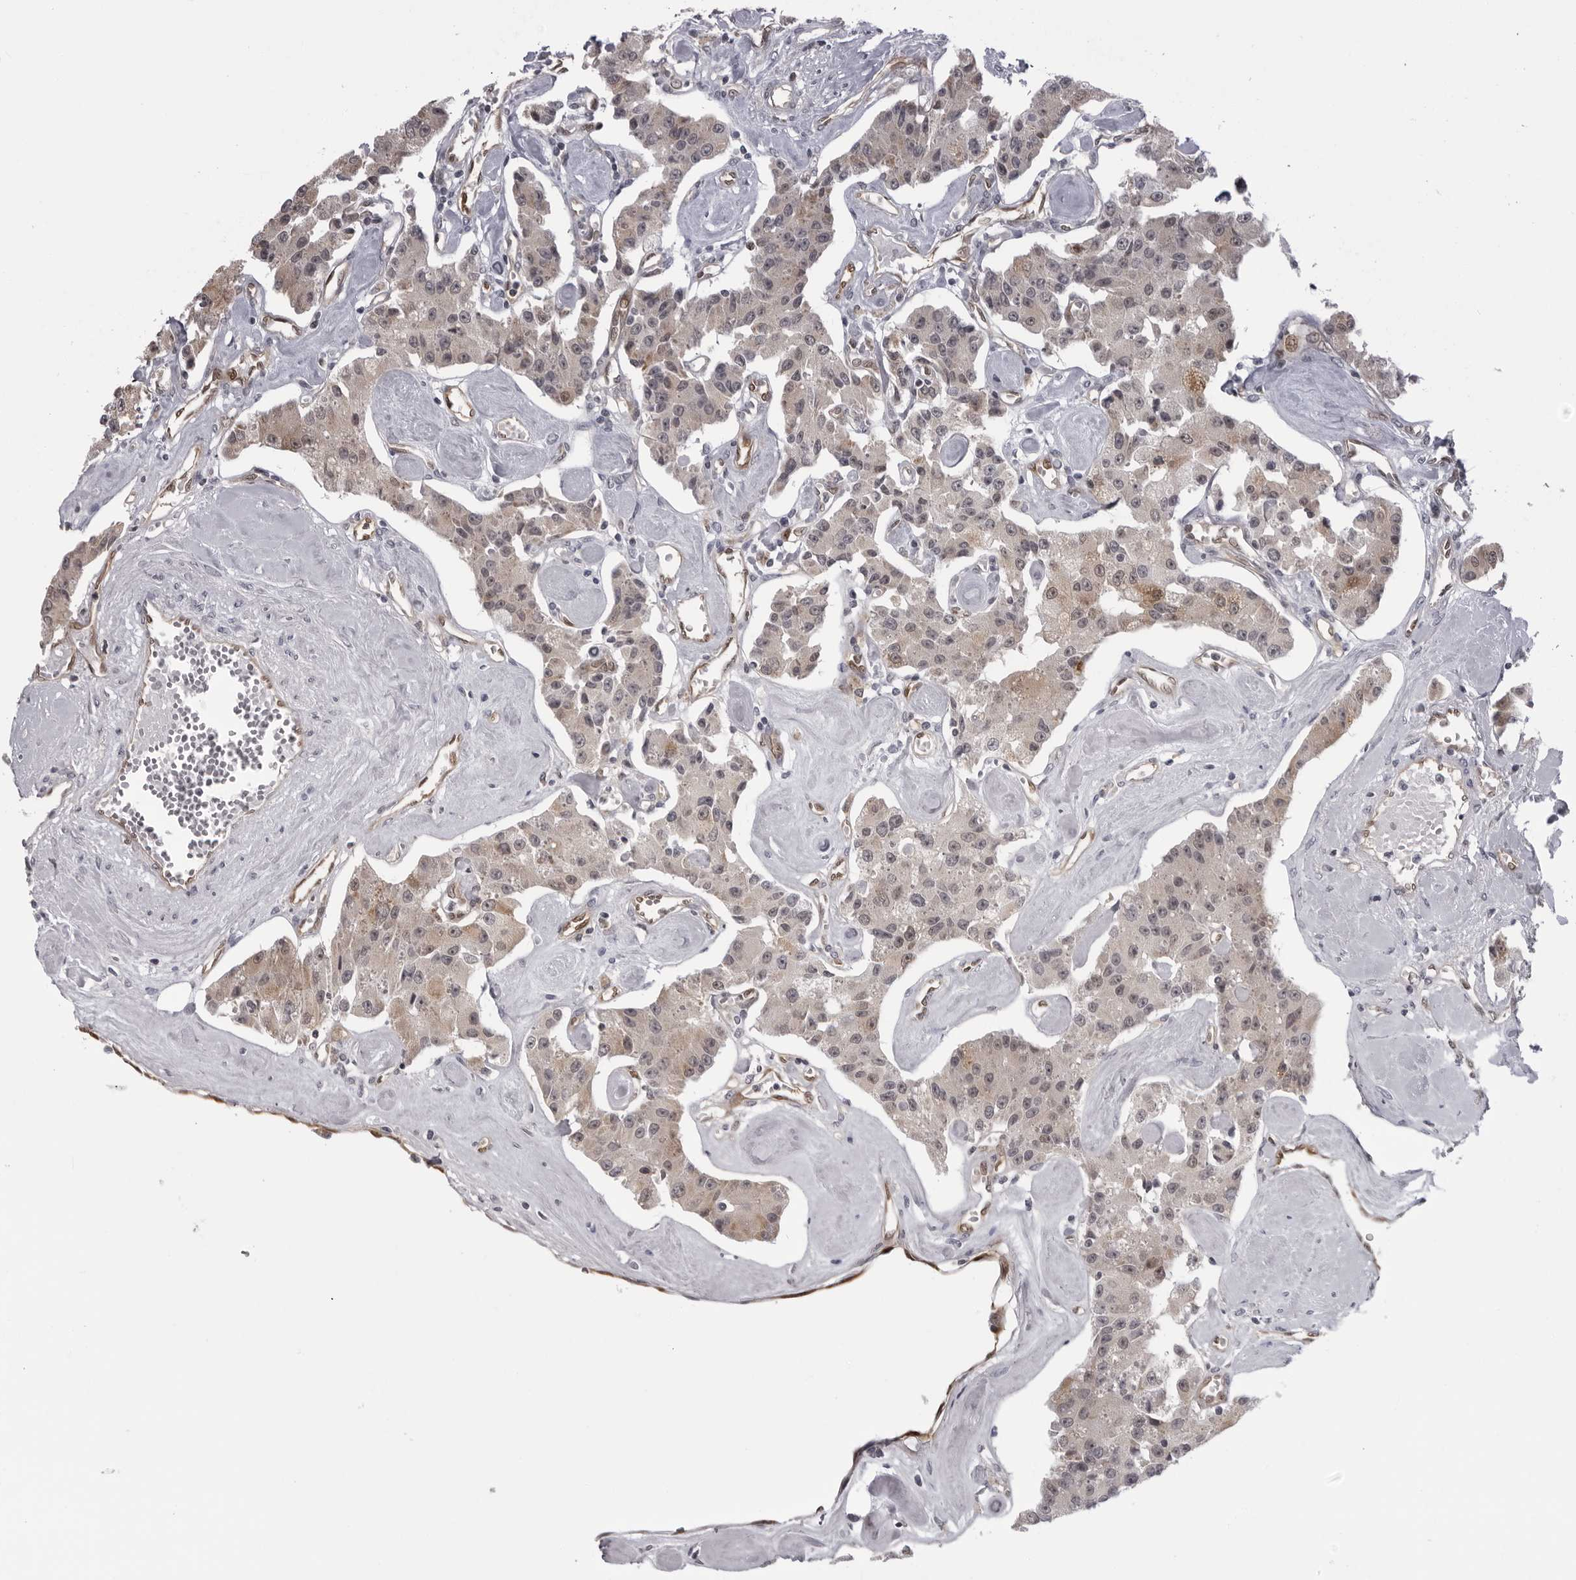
{"staining": {"intensity": "weak", "quantity": "25%-75%", "location": "cytoplasmic/membranous"}, "tissue": "carcinoid", "cell_type": "Tumor cells", "image_type": "cancer", "snomed": [{"axis": "morphology", "description": "Carcinoid, malignant, NOS"}, {"axis": "topography", "description": "Pancreas"}], "caption": "Immunohistochemical staining of malignant carcinoid reveals low levels of weak cytoplasmic/membranous protein positivity in approximately 25%-75% of tumor cells. (IHC, brightfield microscopy, high magnification).", "gene": "MAPK12", "patient": {"sex": "male", "age": 41}}